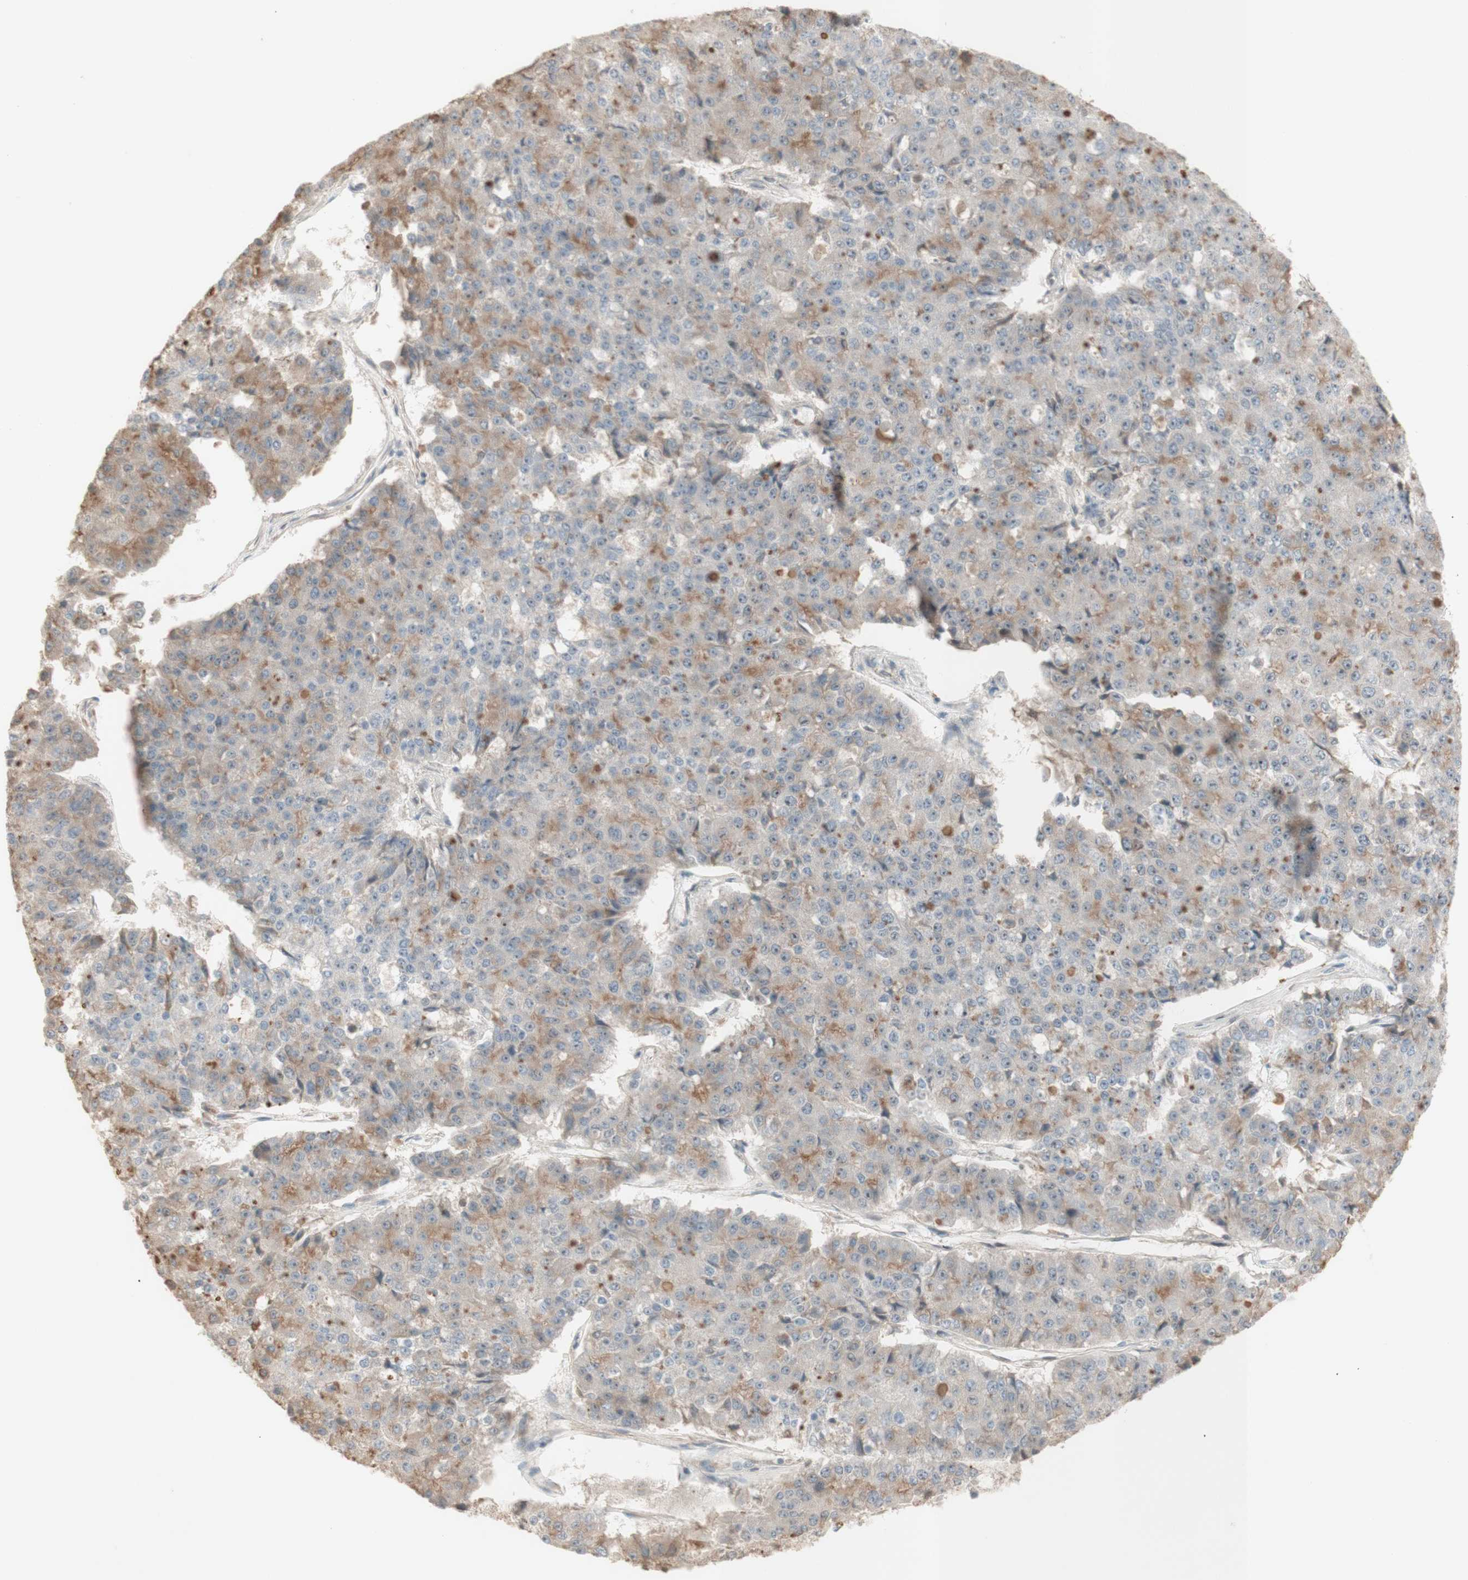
{"staining": {"intensity": "weak", "quantity": "25%-75%", "location": "cytoplasmic/membranous,nuclear"}, "tissue": "pancreatic cancer", "cell_type": "Tumor cells", "image_type": "cancer", "snomed": [{"axis": "morphology", "description": "Adenocarcinoma, NOS"}, {"axis": "topography", "description": "Pancreas"}], "caption": "An image of pancreatic adenocarcinoma stained for a protein reveals weak cytoplasmic/membranous and nuclear brown staining in tumor cells.", "gene": "PLCD4", "patient": {"sex": "male", "age": 50}}